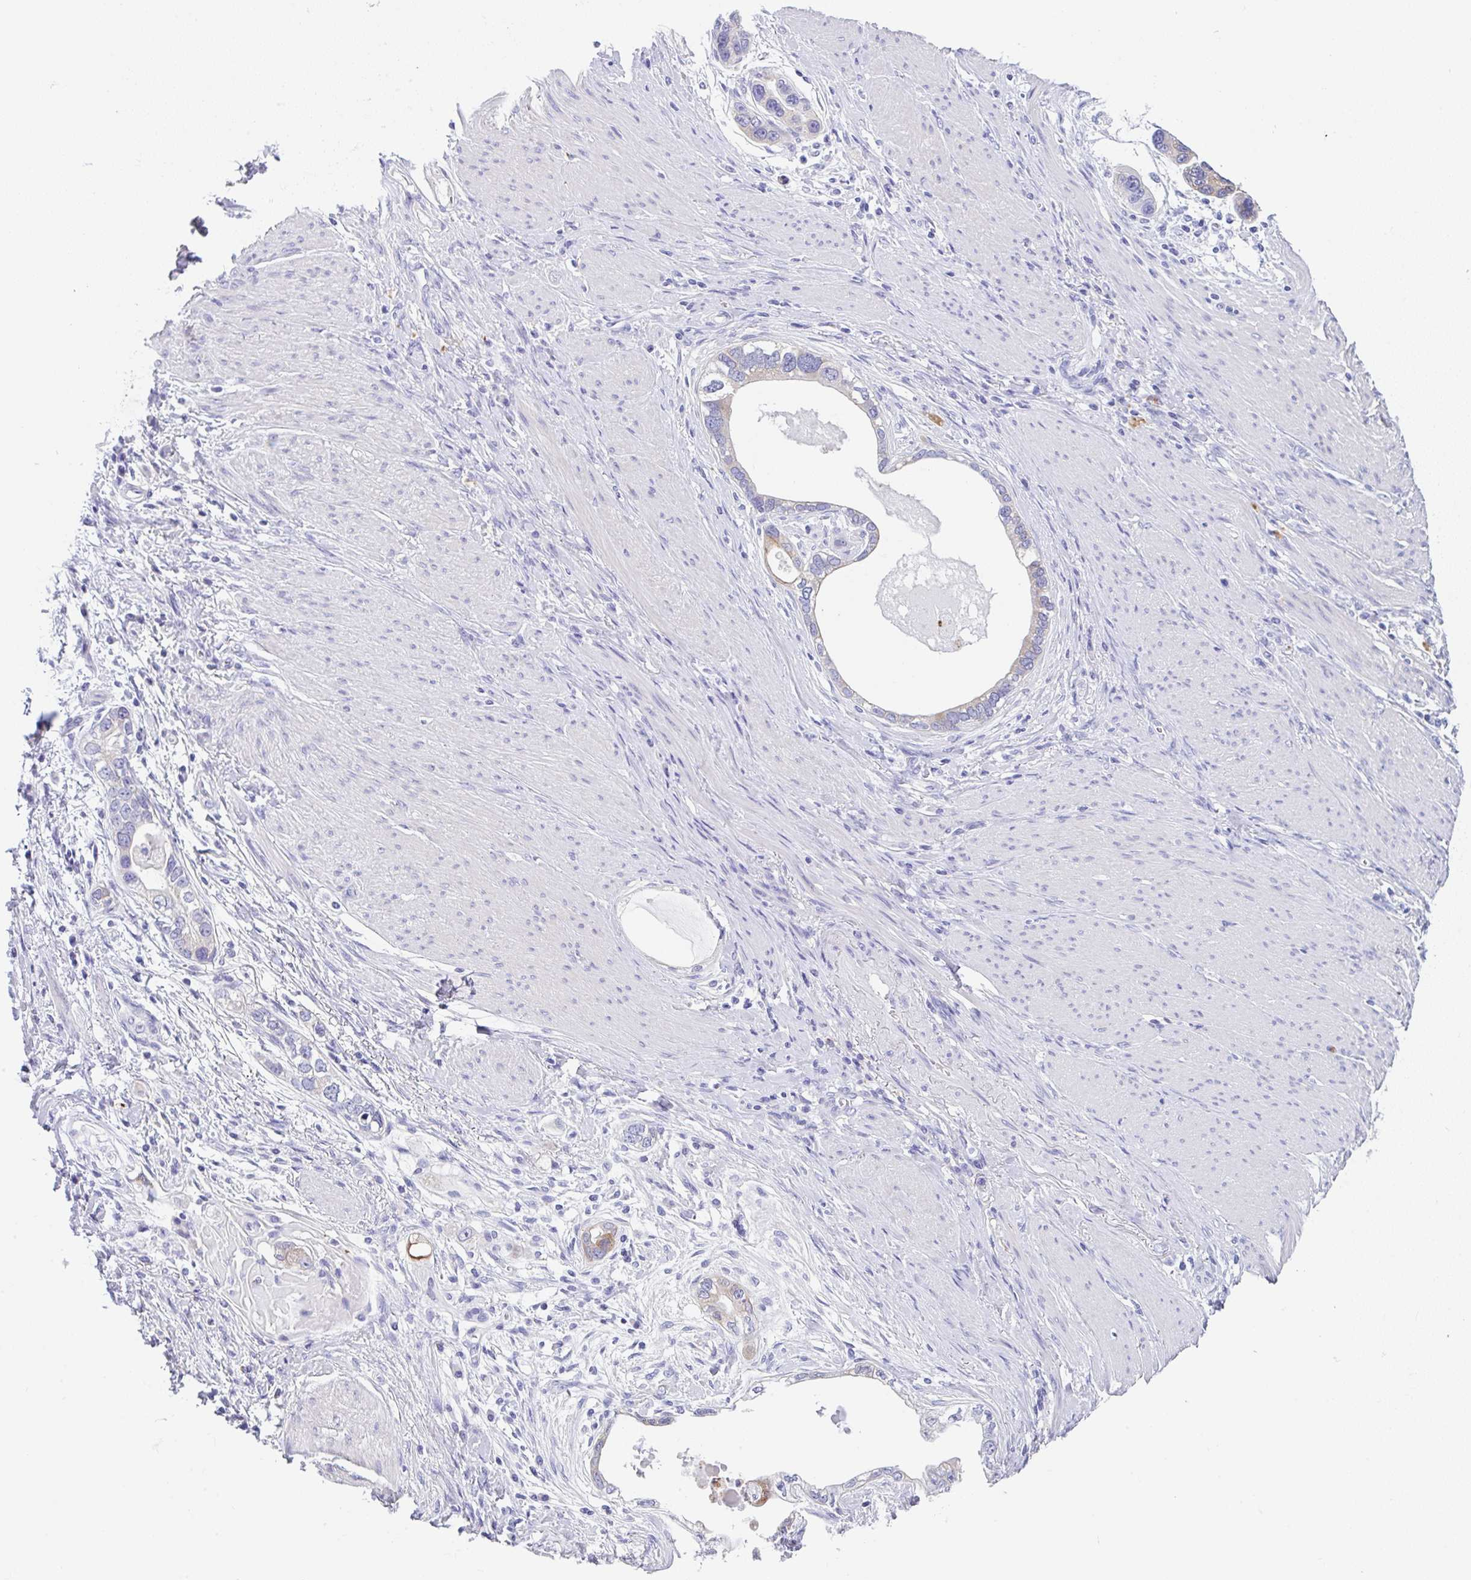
{"staining": {"intensity": "weak", "quantity": "<25%", "location": "cytoplasmic/membranous"}, "tissue": "stomach cancer", "cell_type": "Tumor cells", "image_type": "cancer", "snomed": [{"axis": "morphology", "description": "Adenocarcinoma, NOS"}, {"axis": "topography", "description": "Stomach, lower"}], "caption": "A high-resolution image shows immunohistochemistry (IHC) staining of stomach cancer (adenocarcinoma), which exhibits no significant positivity in tumor cells.", "gene": "TRAF4", "patient": {"sex": "female", "age": 93}}